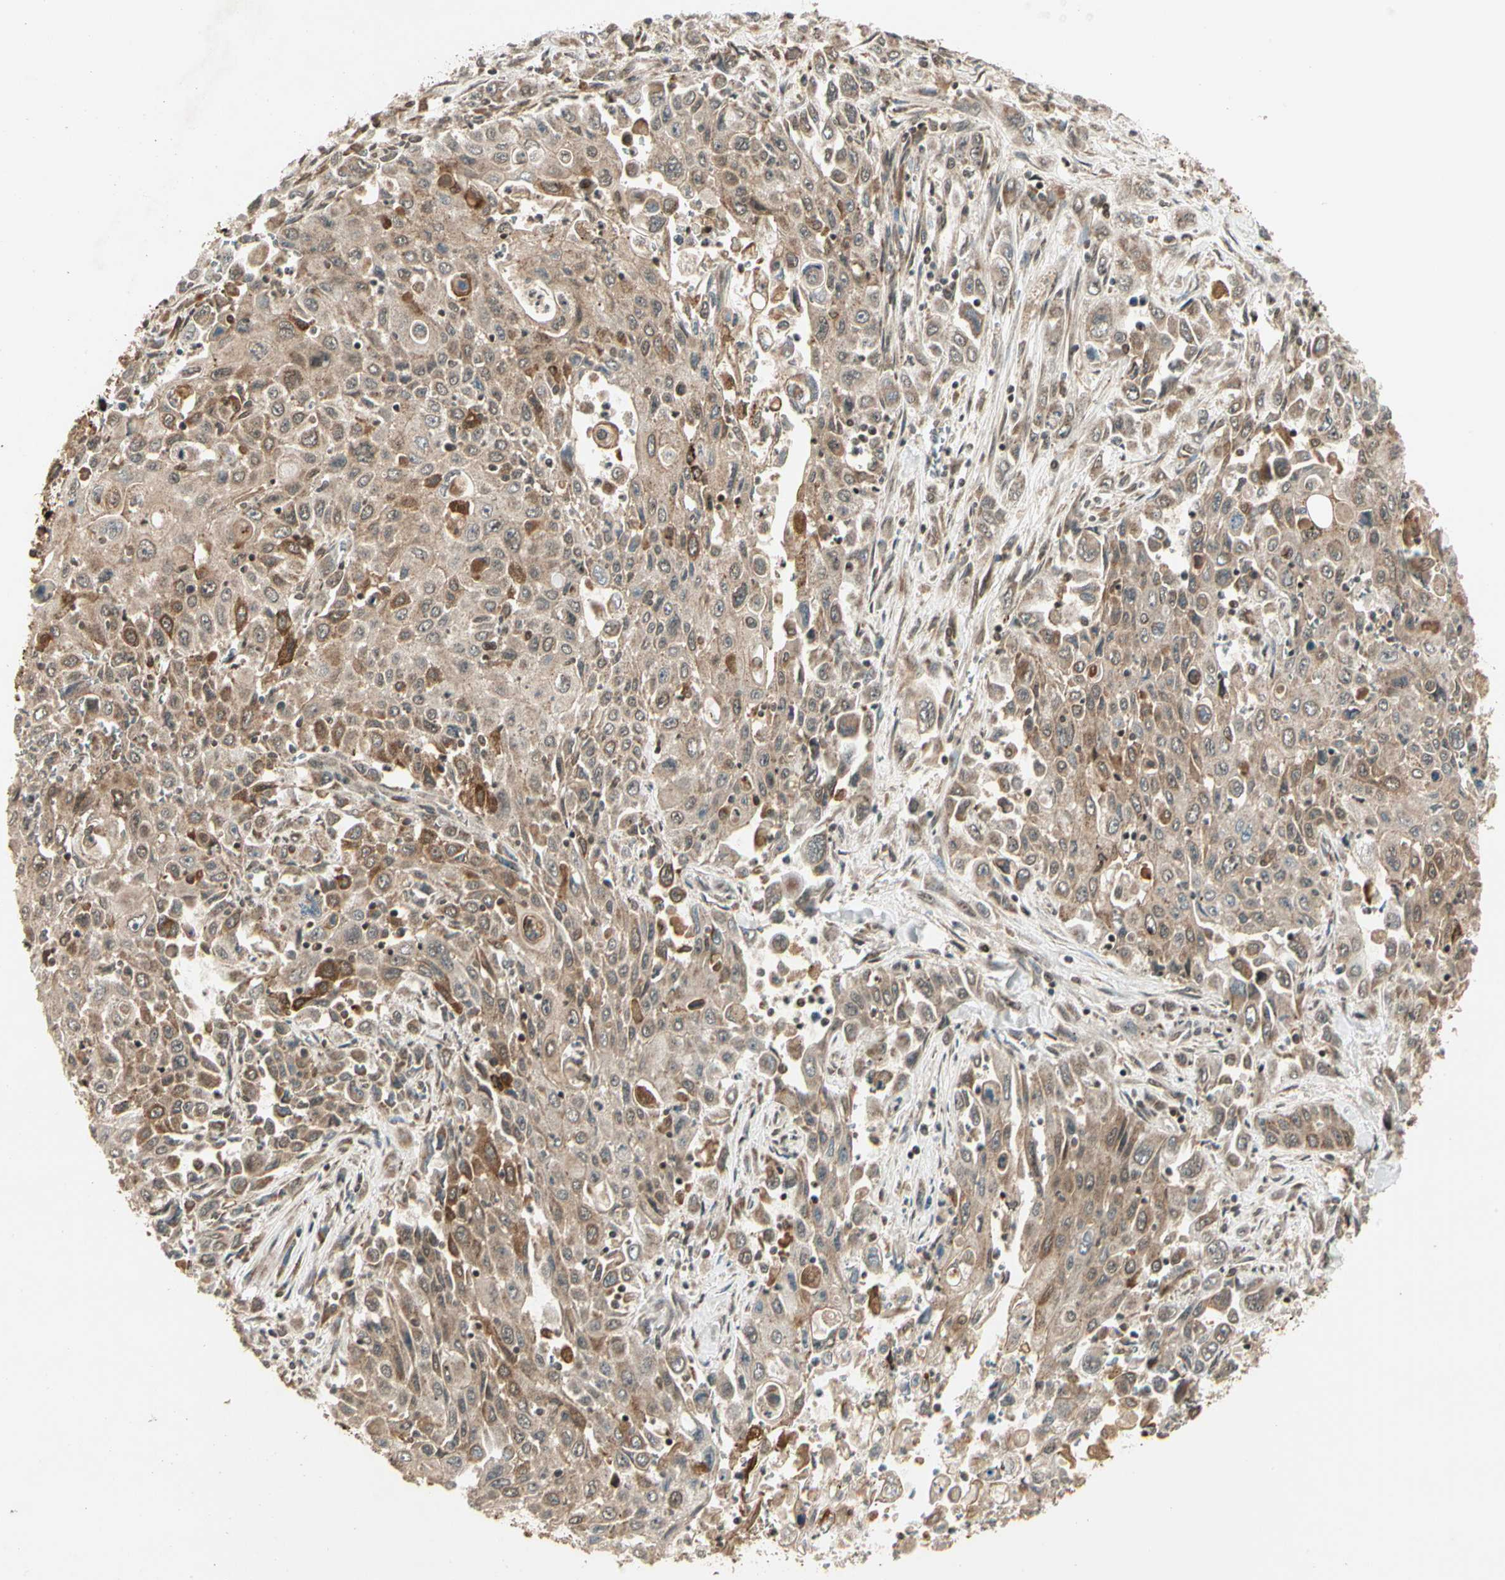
{"staining": {"intensity": "moderate", "quantity": ">75%", "location": "cytoplasmic/membranous"}, "tissue": "pancreatic cancer", "cell_type": "Tumor cells", "image_type": "cancer", "snomed": [{"axis": "morphology", "description": "Adenocarcinoma, NOS"}, {"axis": "topography", "description": "Pancreas"}], "caption": "Human pancreatic cancer stained for a protein (brown) shows moderate cytoplasmic/membranous positive positivity in about >75% of tumor cells.", "gene": "GLUL", "patient": {"sex": "male", "age": 70}}